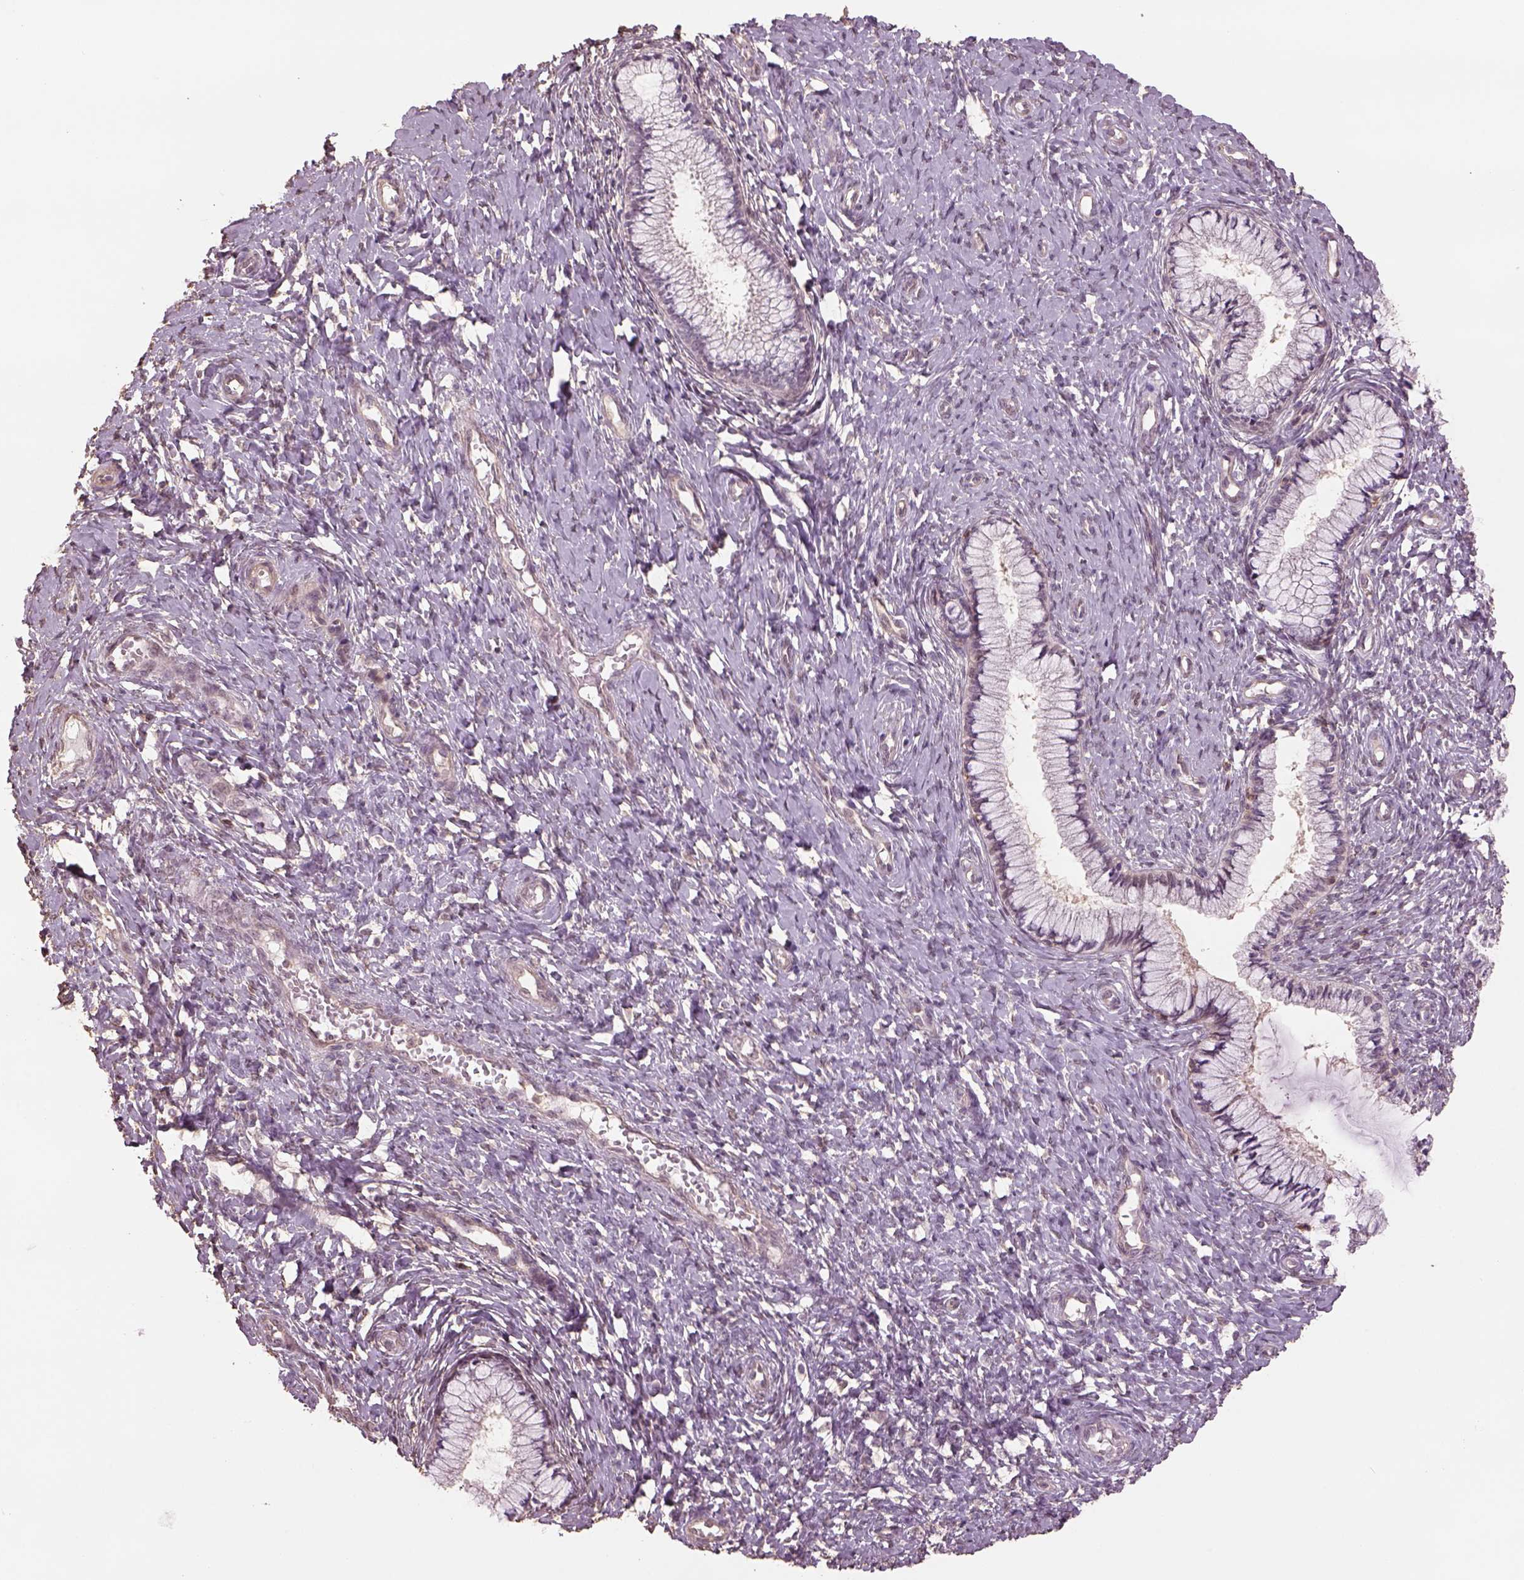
{"staining": {"intensity": "negative", "quantity": "none", "location": "none"}, "tissue": "cervix", "cell_type": "Glandular cells", "image_type": "normal", "snomed": [{"axis": "morphology", "description": "Normal tissue, NOS"}, {"axis": "topography", "description": "Cervix"}], "caption": "The photomicrograph exhibits no staining of glandular cells in normal cervix. The staining is performed using DAB brown chromogen with nuclei counter-stained in using hematoxylin.", "gene": "LIN7A", "patient": {"sex": "female", "age": 37}}